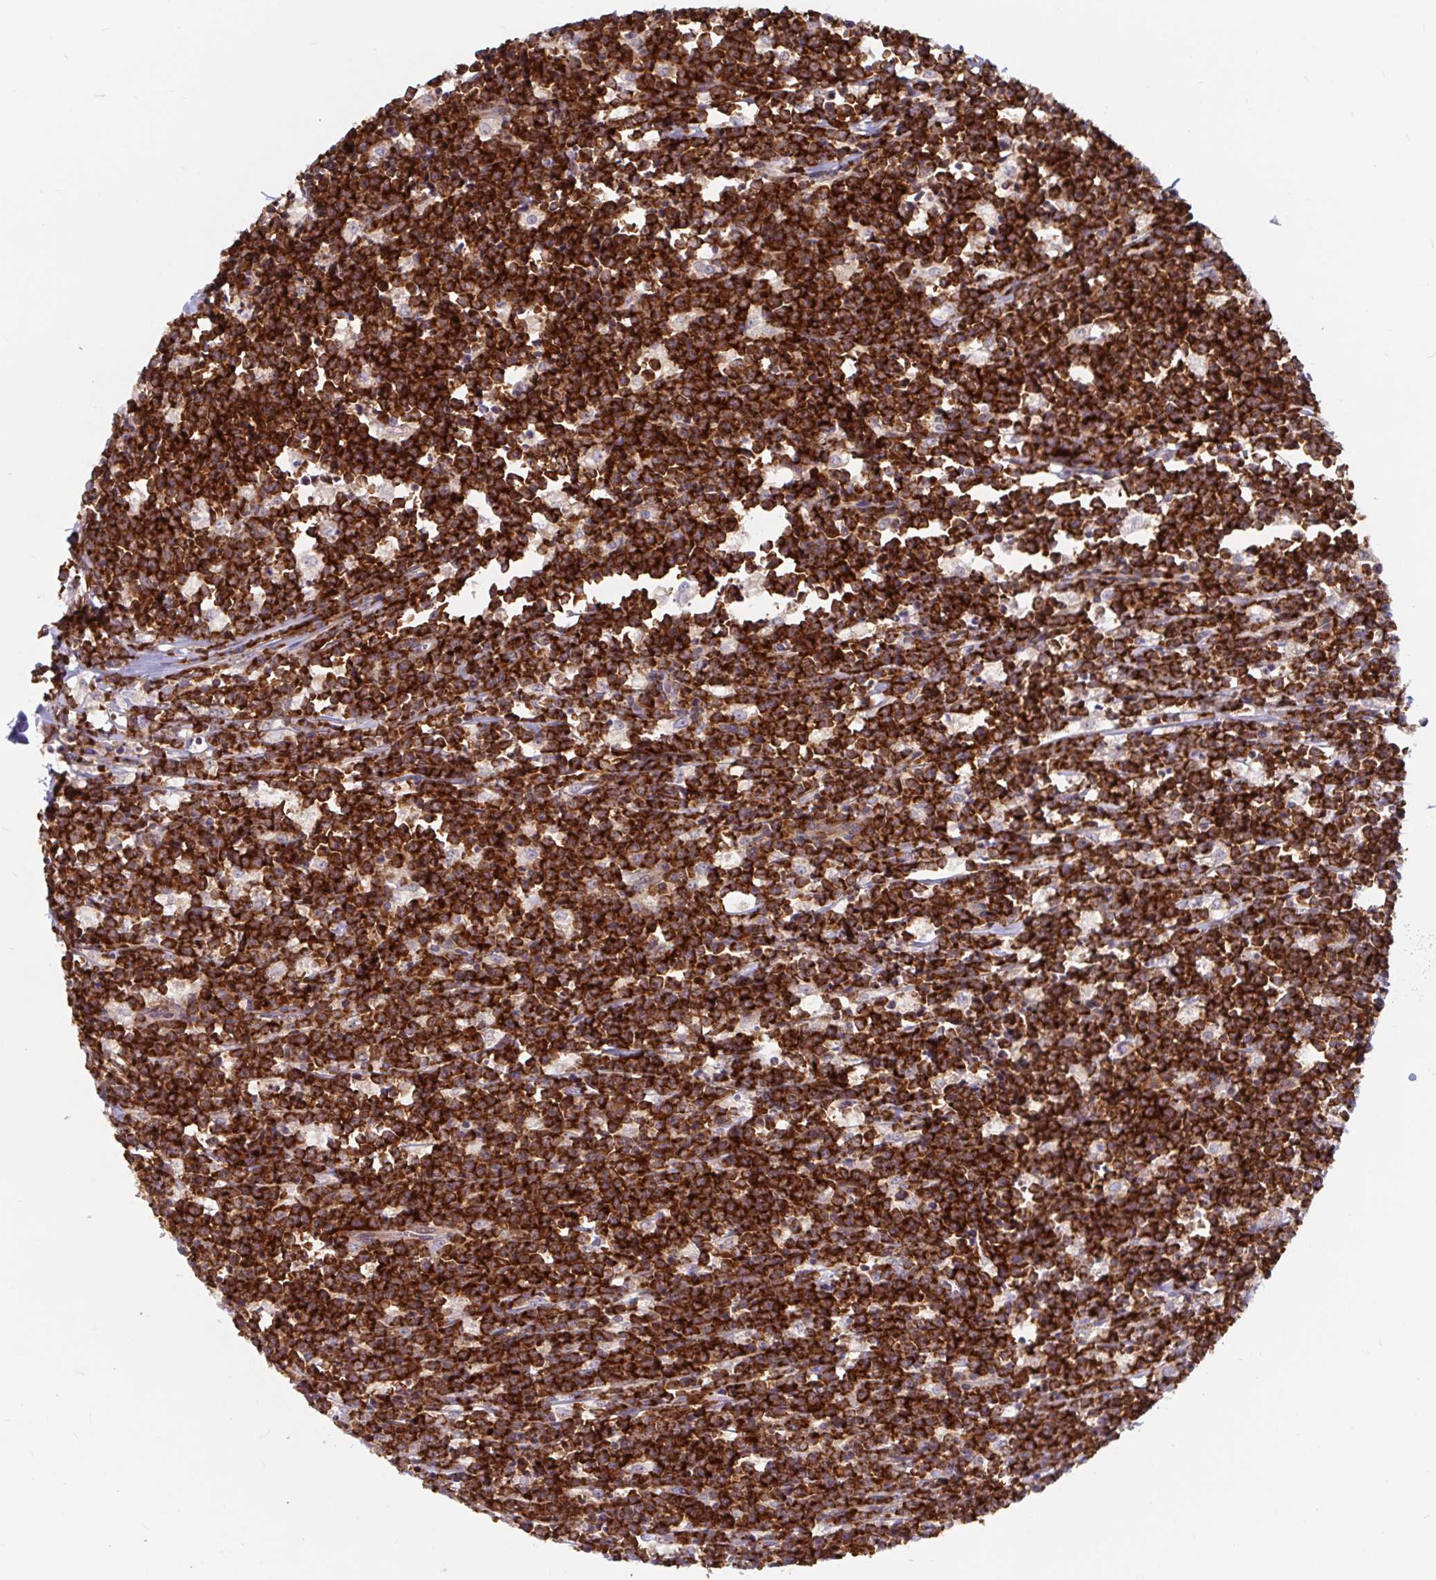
{"staining": {"intensity": "strong", "quantity": ">75%", "location": "cytoplasmic/membranous"}, "tissue": "lymphoma", "cell_type": "Tumor cells", "image_type": "cancer", "snomed": [{"axis": "morphology", "description": "Malignant lymphoma, non-Hodgkin's type, High grade"}, {"axis": "topography", "description": "Small intestine"}], "caption": "High-grade malignant lymphoma, non-Hodgkin's type was stained to show a protein in brown. There is high levels of strong cytoplasmic/membranous expression in approximately >75% of tumor cells. (brown staining indicates protein expression, while blue staining denotes nuclei).", "gene": "LARP1", "patient": {"sex": "female", "age": 56}}